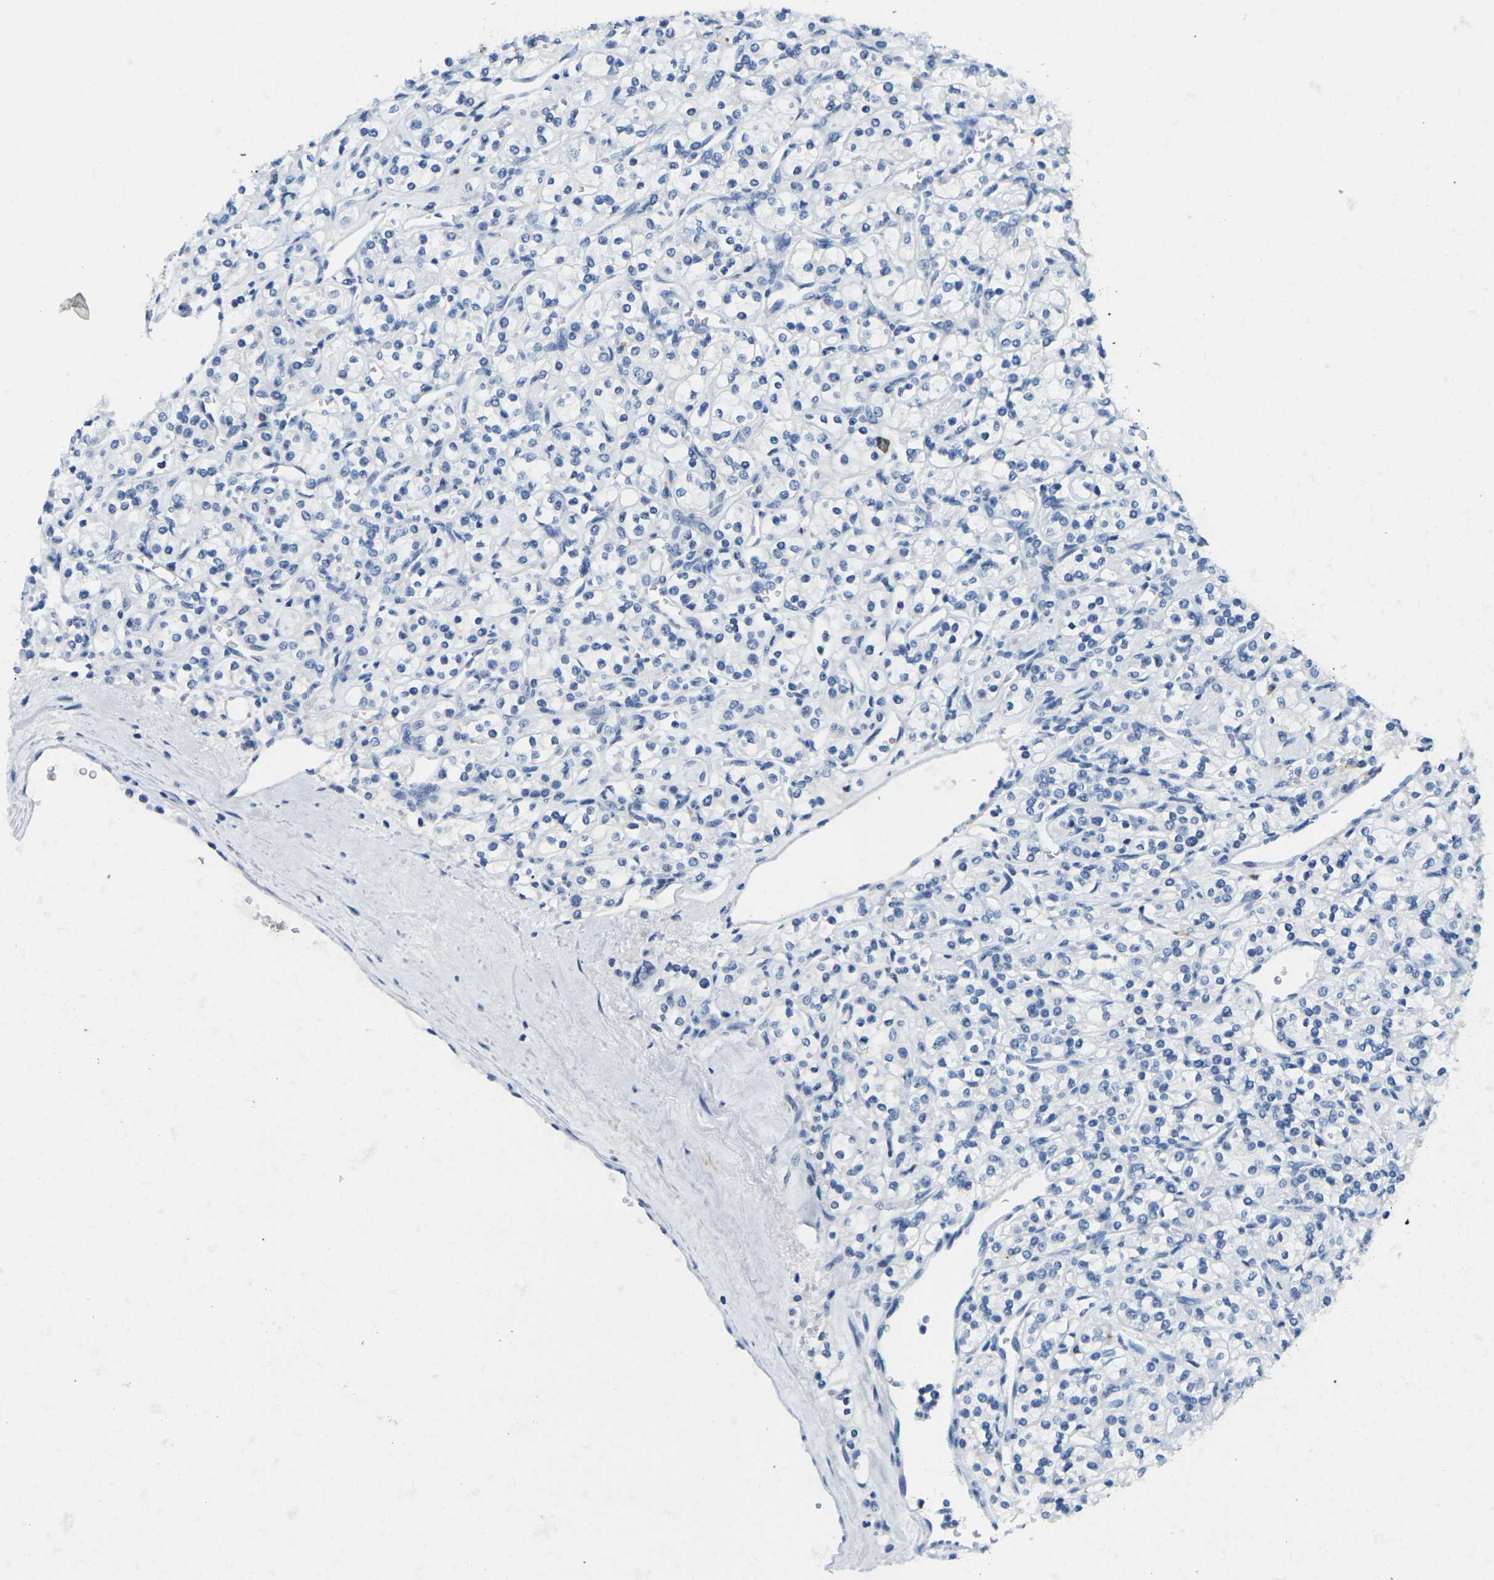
{"staining": {"intensity": "negative", "quantity": "none", "location": "none"}, "tissue": "renal cancer", "cell_type": "Tumor cells", "image_type": "cancer", "snomed": [{"axis": "morphology", "description": "Adenocarcinoma, NOS"}, {"axis": "topography", "description": "Kidney"}], "caption": "This photomicrograph is of renal cancer stained with immunohistochemistry (IHC) to label a protein in brown with the nuclei are counter-stained blue. There is no staining in tumor cells. Brightfield microscopy of immunohistochemistry (IHC) stained with DAB (3,3'-diaminobenzidine) (brown) and hematoxylin (blue), captured at high magnification.", "gene": "FAM3D", "patient": {"sex": "male", "age": 77}}